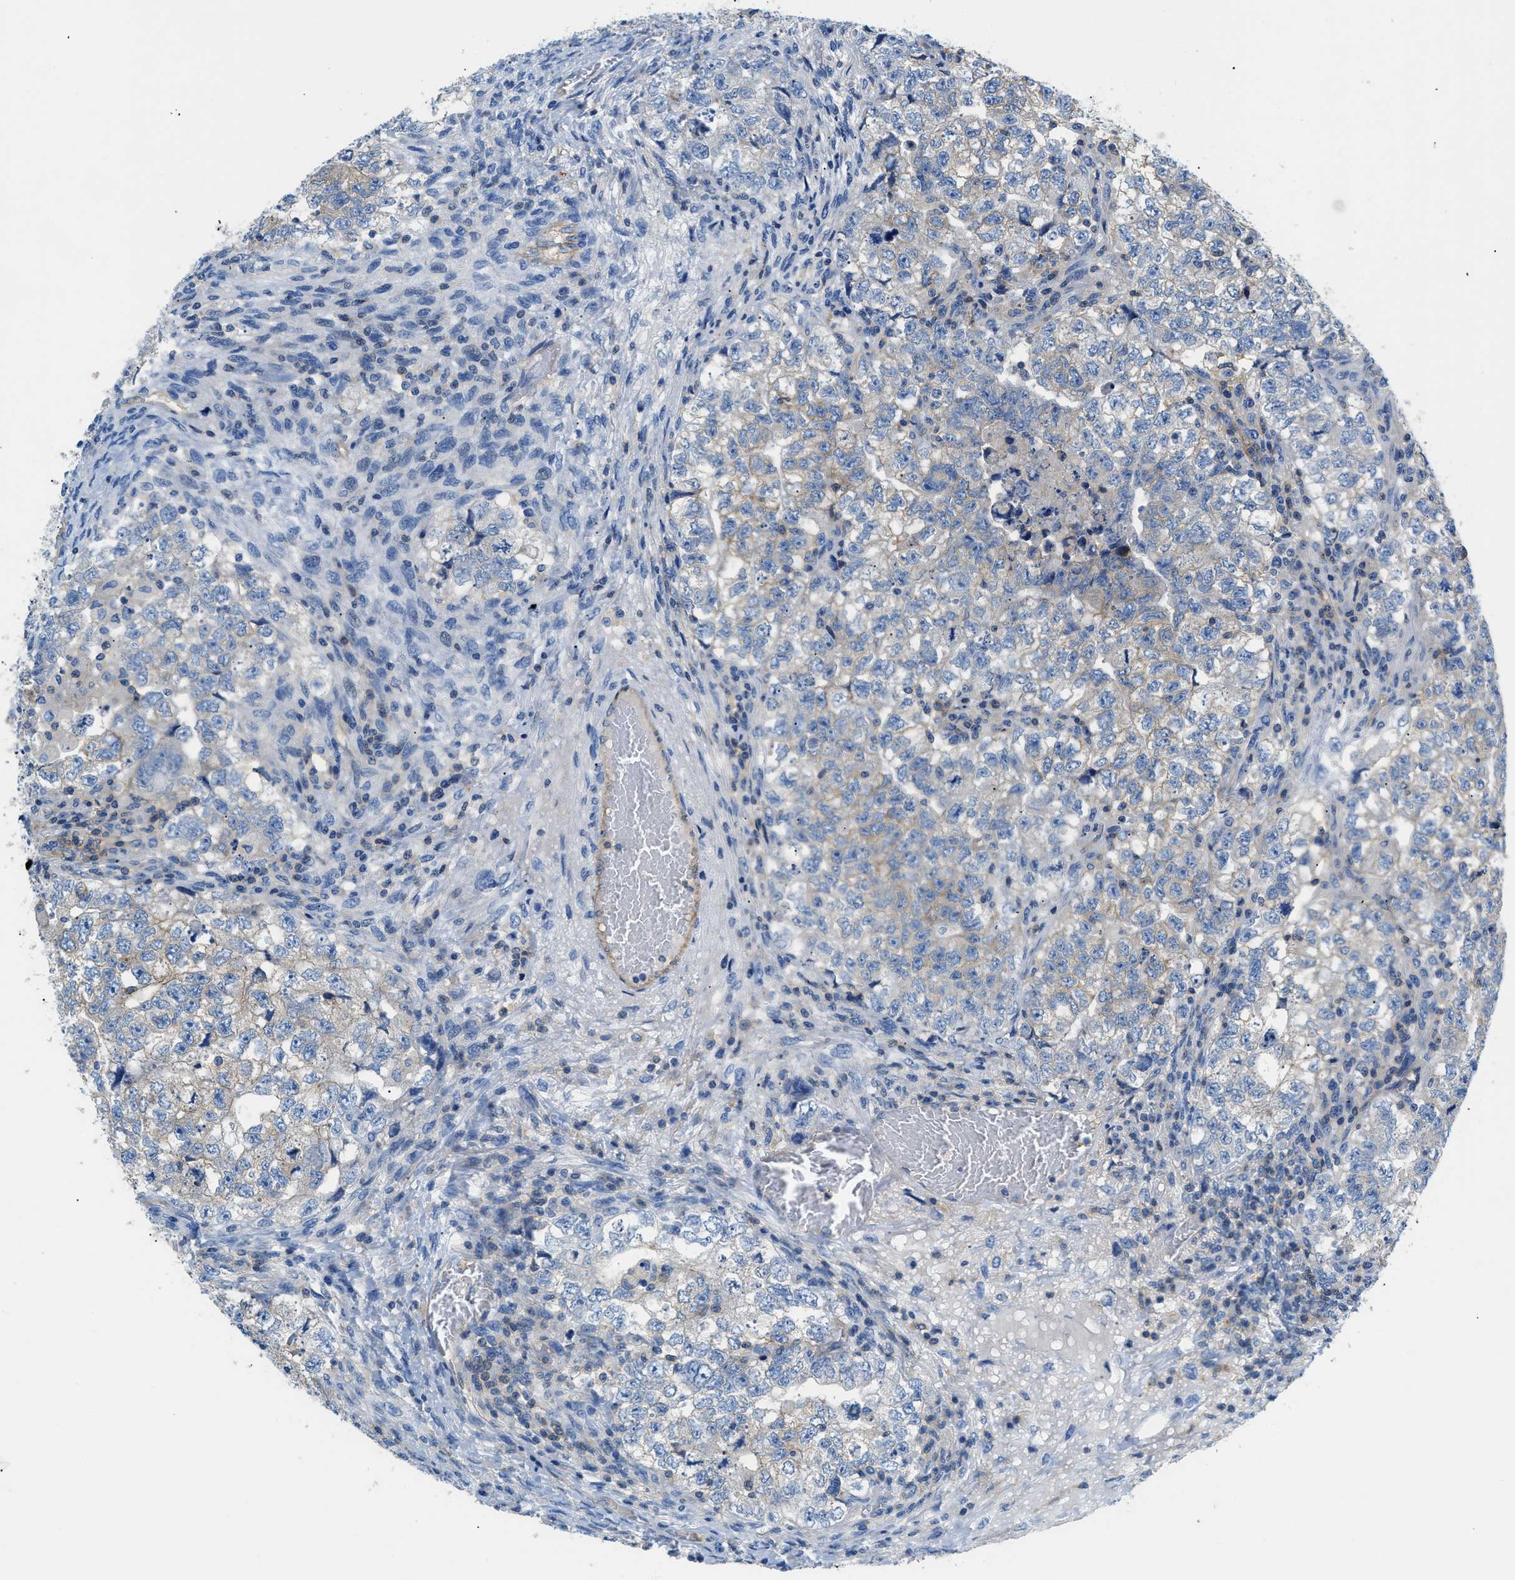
{"staining": {"intensity": "weak", "quantity": "<25%", "location": "cytoplasmic/membranous"}, "tissue": "testis cancer", "cell_type": "Tumor cells", "image_type": "cancer", "snomed": [{"axis": "morphology", "description": "Carcinoma, Embryonal, NOS"}, {"axis": "topography", "description": "Testis"}], "caption": "Tumor cells are negative for protein expression in human testis cancer. (DAB immunohistochemistry visualized using brightfield microscopy, high magnification).", "gene": "ORAI1", "patient": {"sex": "male", "age": 36}}